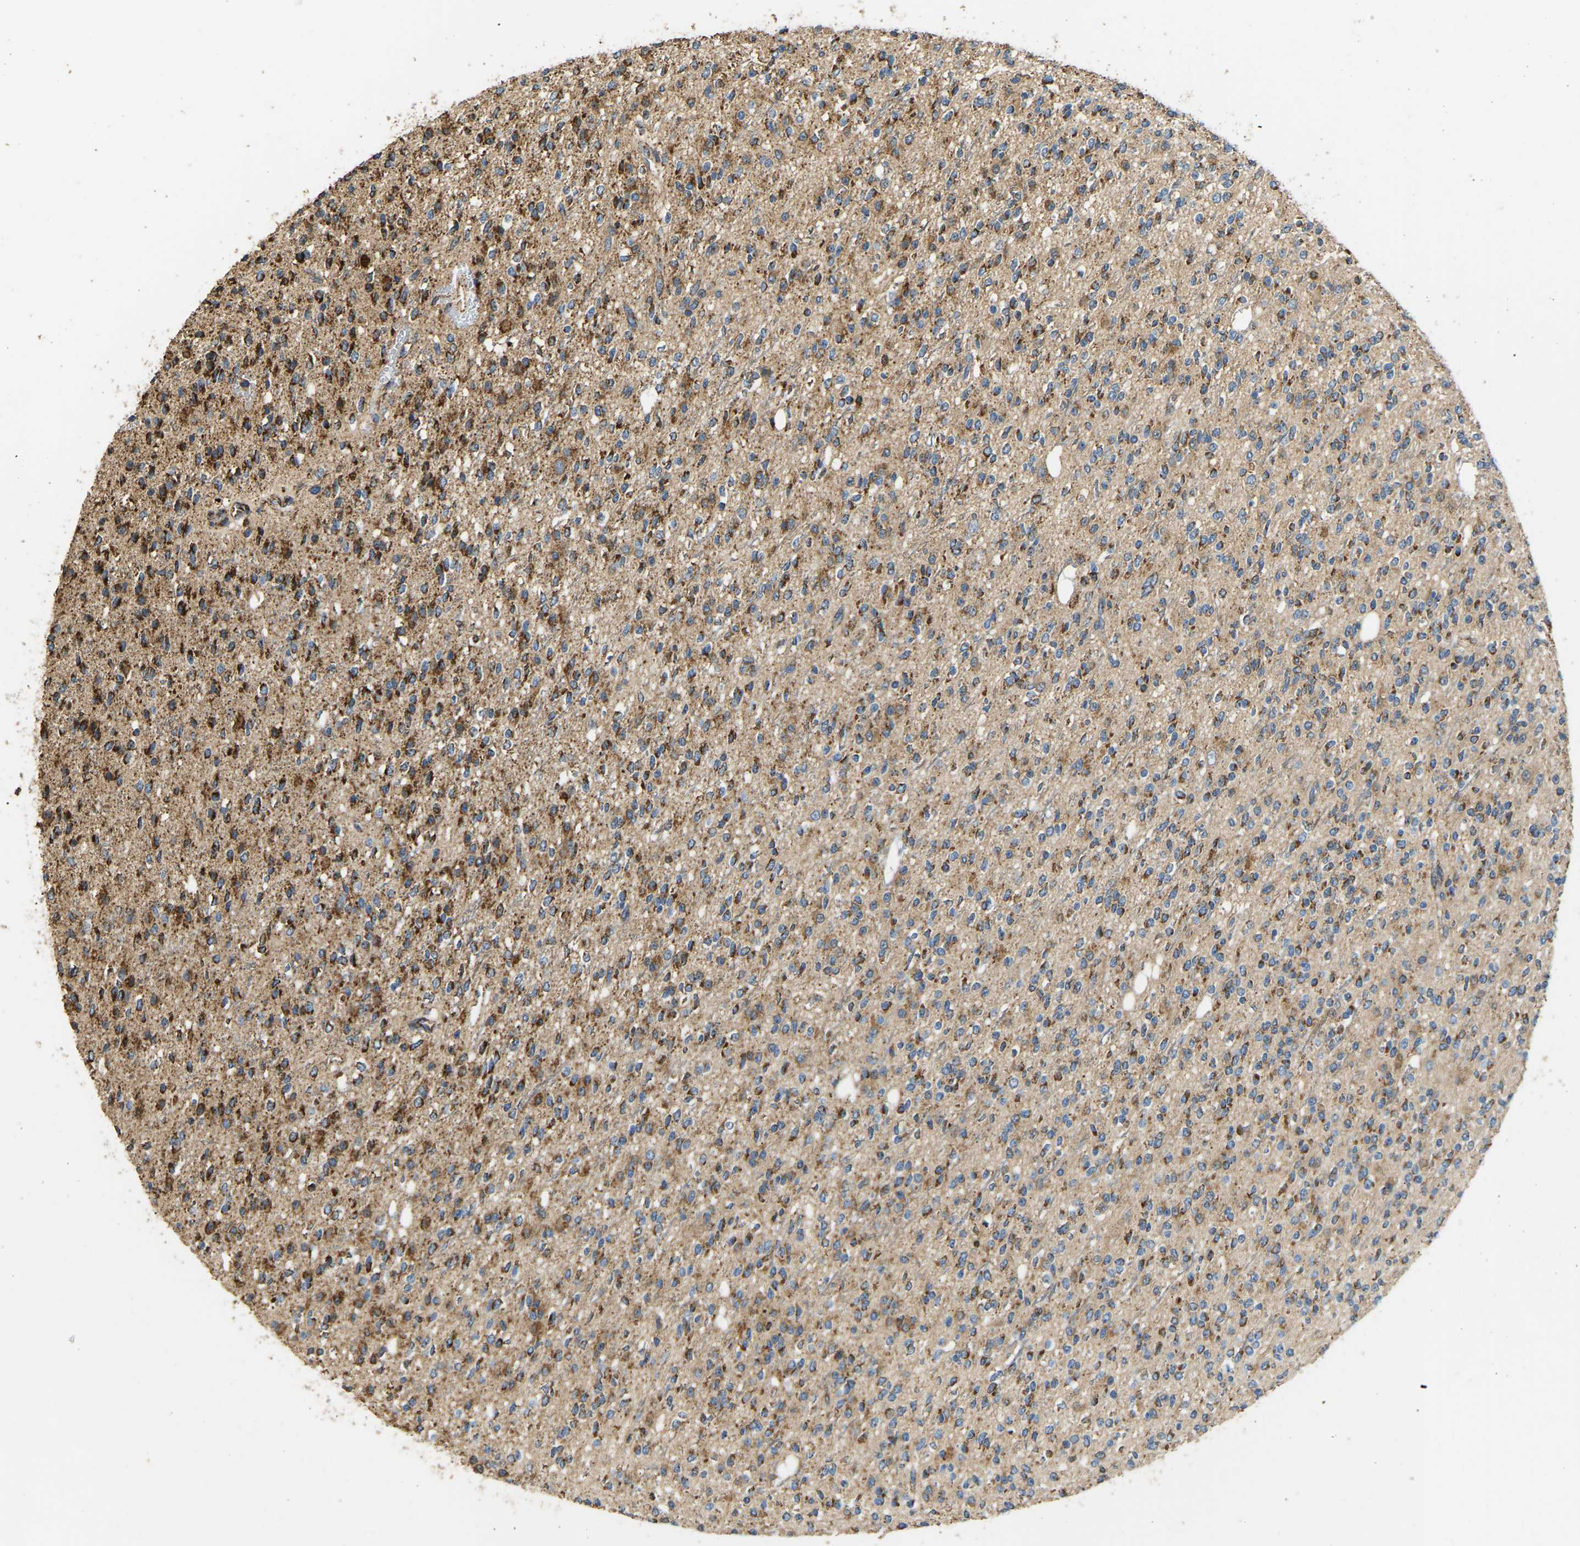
{"staining": {"intensity": "strong", "quantity": "25%-75%", "location": "cytoplasmic/membranous"}, "tissue": "glioma", "cell_type": "Tumor cells", "image_type": "cancer", "snomed": [{"axis": "morphology", "description": "Glioma, malignant, High grade"}, {"axis": "topography", "description": "Brain"}], "caption": "Glioma tissue reveals strong cytoplasmic/membranous positivity in about 25%-75% of tumor cells", "gene": "TUFM", "patient": {"sex": "male", "age": 34}}